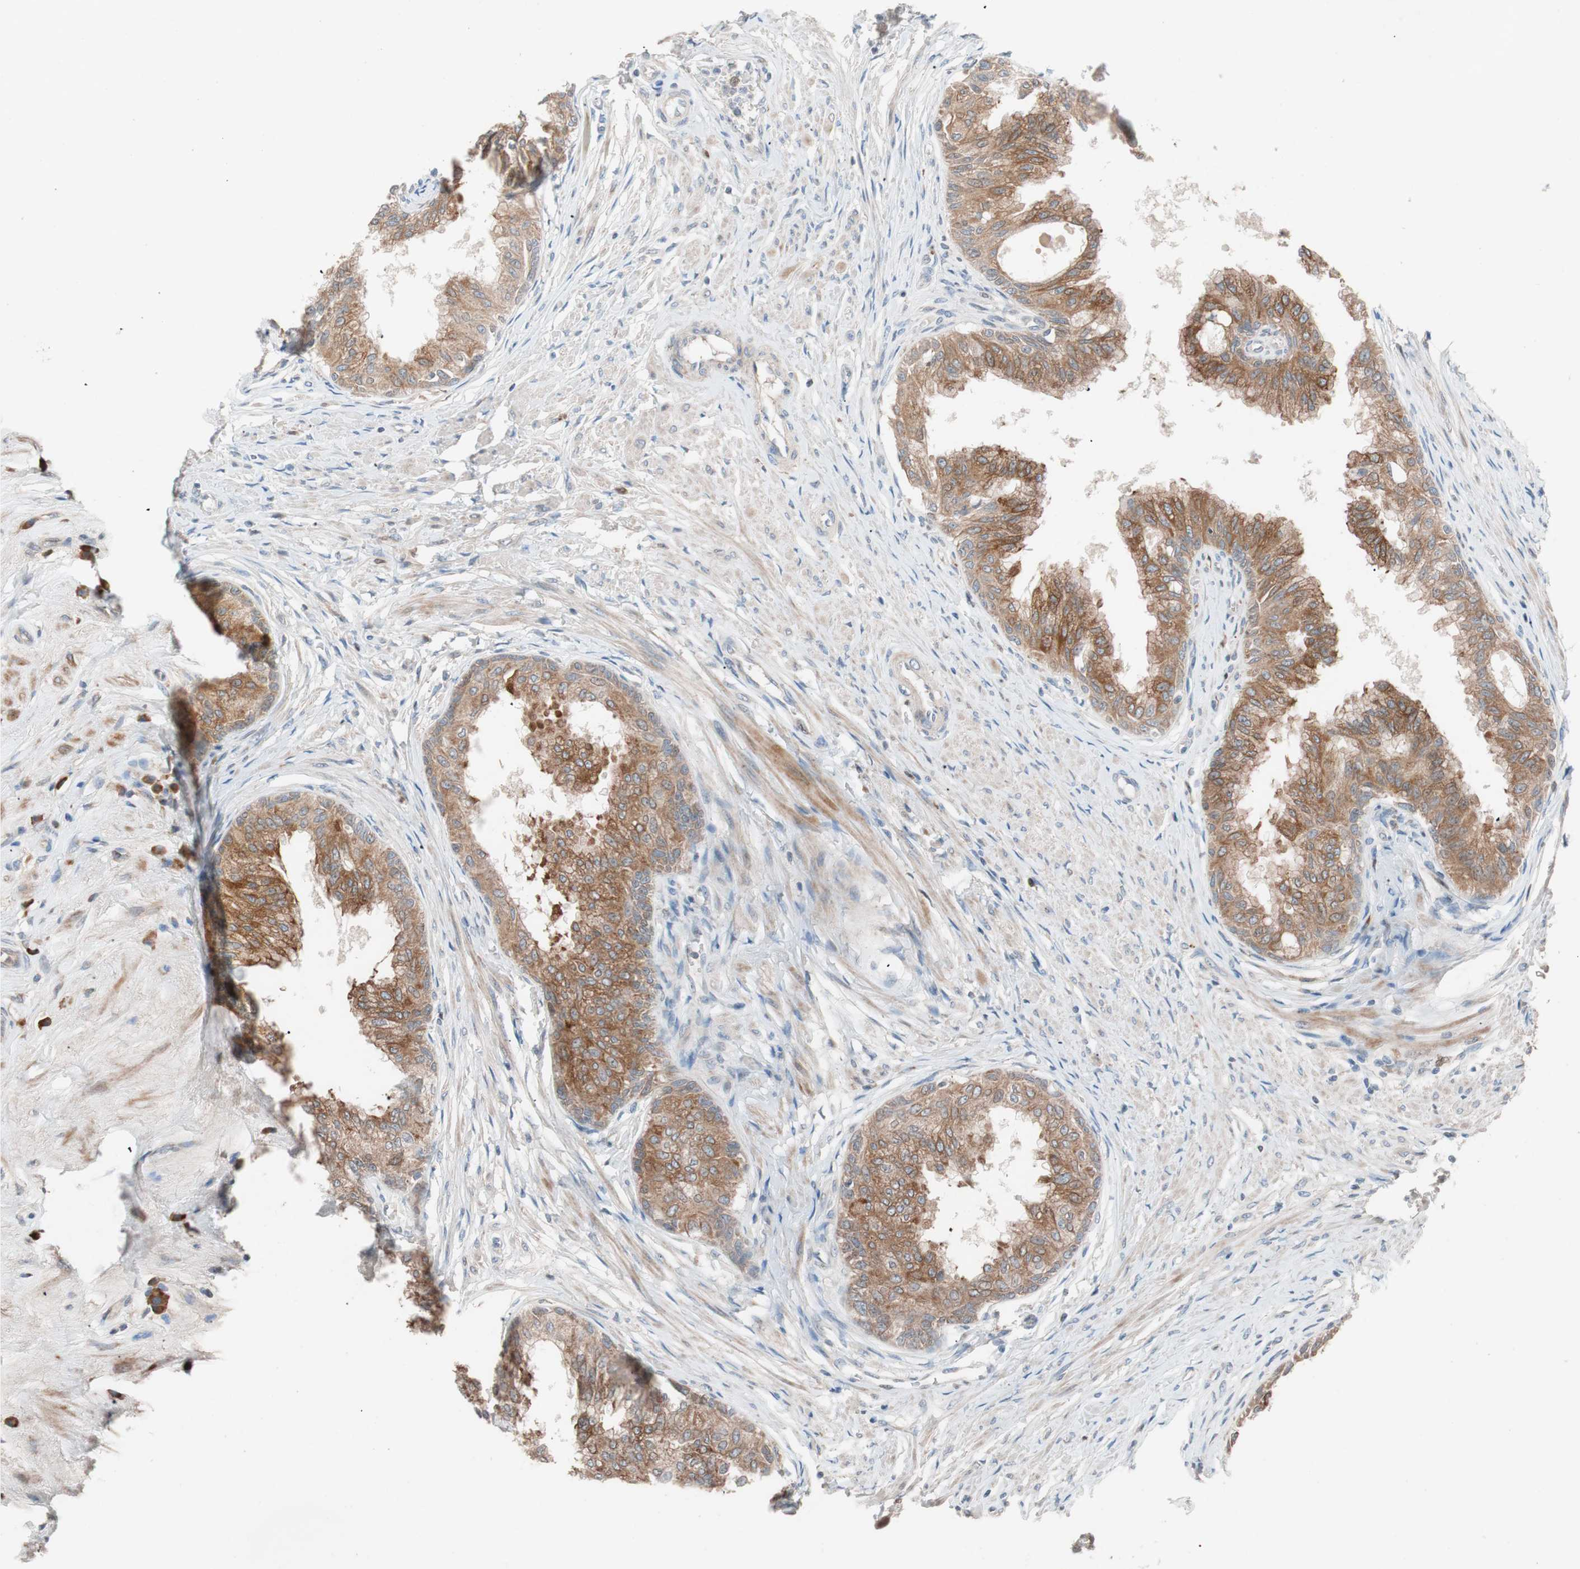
{"staining": {"intensity": "strong", "quantity": ">75%", "location": "cytoplasmic/membranous"}, "tissue": "prostate", "cell_type": "Glandular cells", "image_type": "normal", "snomed": [{"axis": "morphology", "description": "Normal tissue, NOS"}, {"axis": "topography", "description": "Prostate"}, {"axis": "topography", "description": "Seminal veicle"}], "caption": "Immunohistochemistry micrograph of benign human prostate stained for a protein (brown), which exhibits high levels of strong cytoplasmic/membranous staining in about >75% of glandular cells.", "gene": "FAAH", "patient": {"sex": "male", "age": 60}}